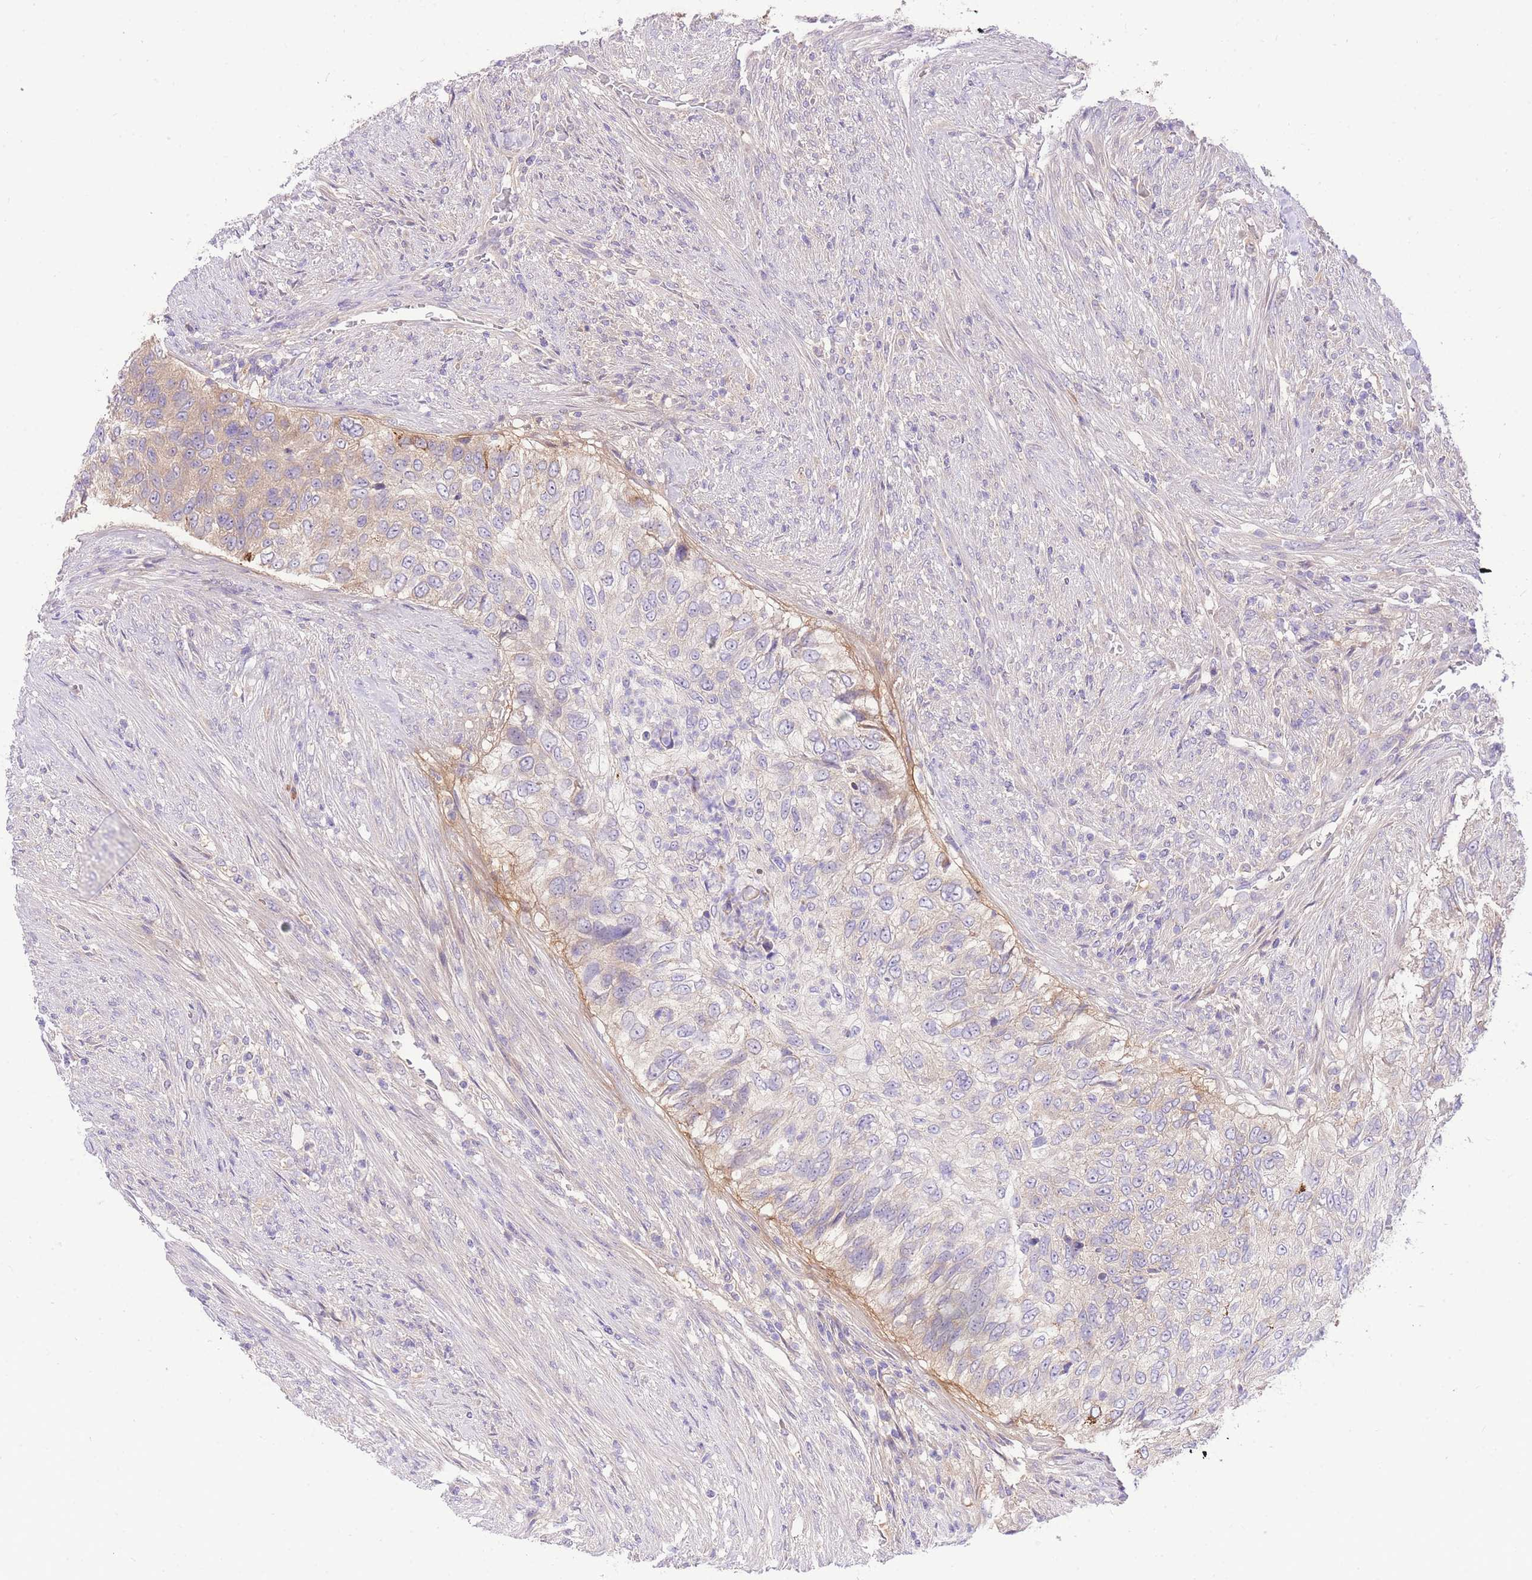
{"staining": {"intensity": "weak", "quantity": "<25%", "location": "cytoplasmic/membranous"}, "tissue": "urothelial cancer", "cell_type": "Tumor cells", "image_type": "cancer", "snomed": [{"axis": "morphology", "description": "Urothelial carcinoma, High grade"}, {"axis": "topography", "description": "Urinary bladder"}], "caption": "Photomicrograph shows no protein positivity in tumor cells of urothelial cancer tissue.", "gene": "LIPH", "patient": {"sex": "female", "age": 60}}